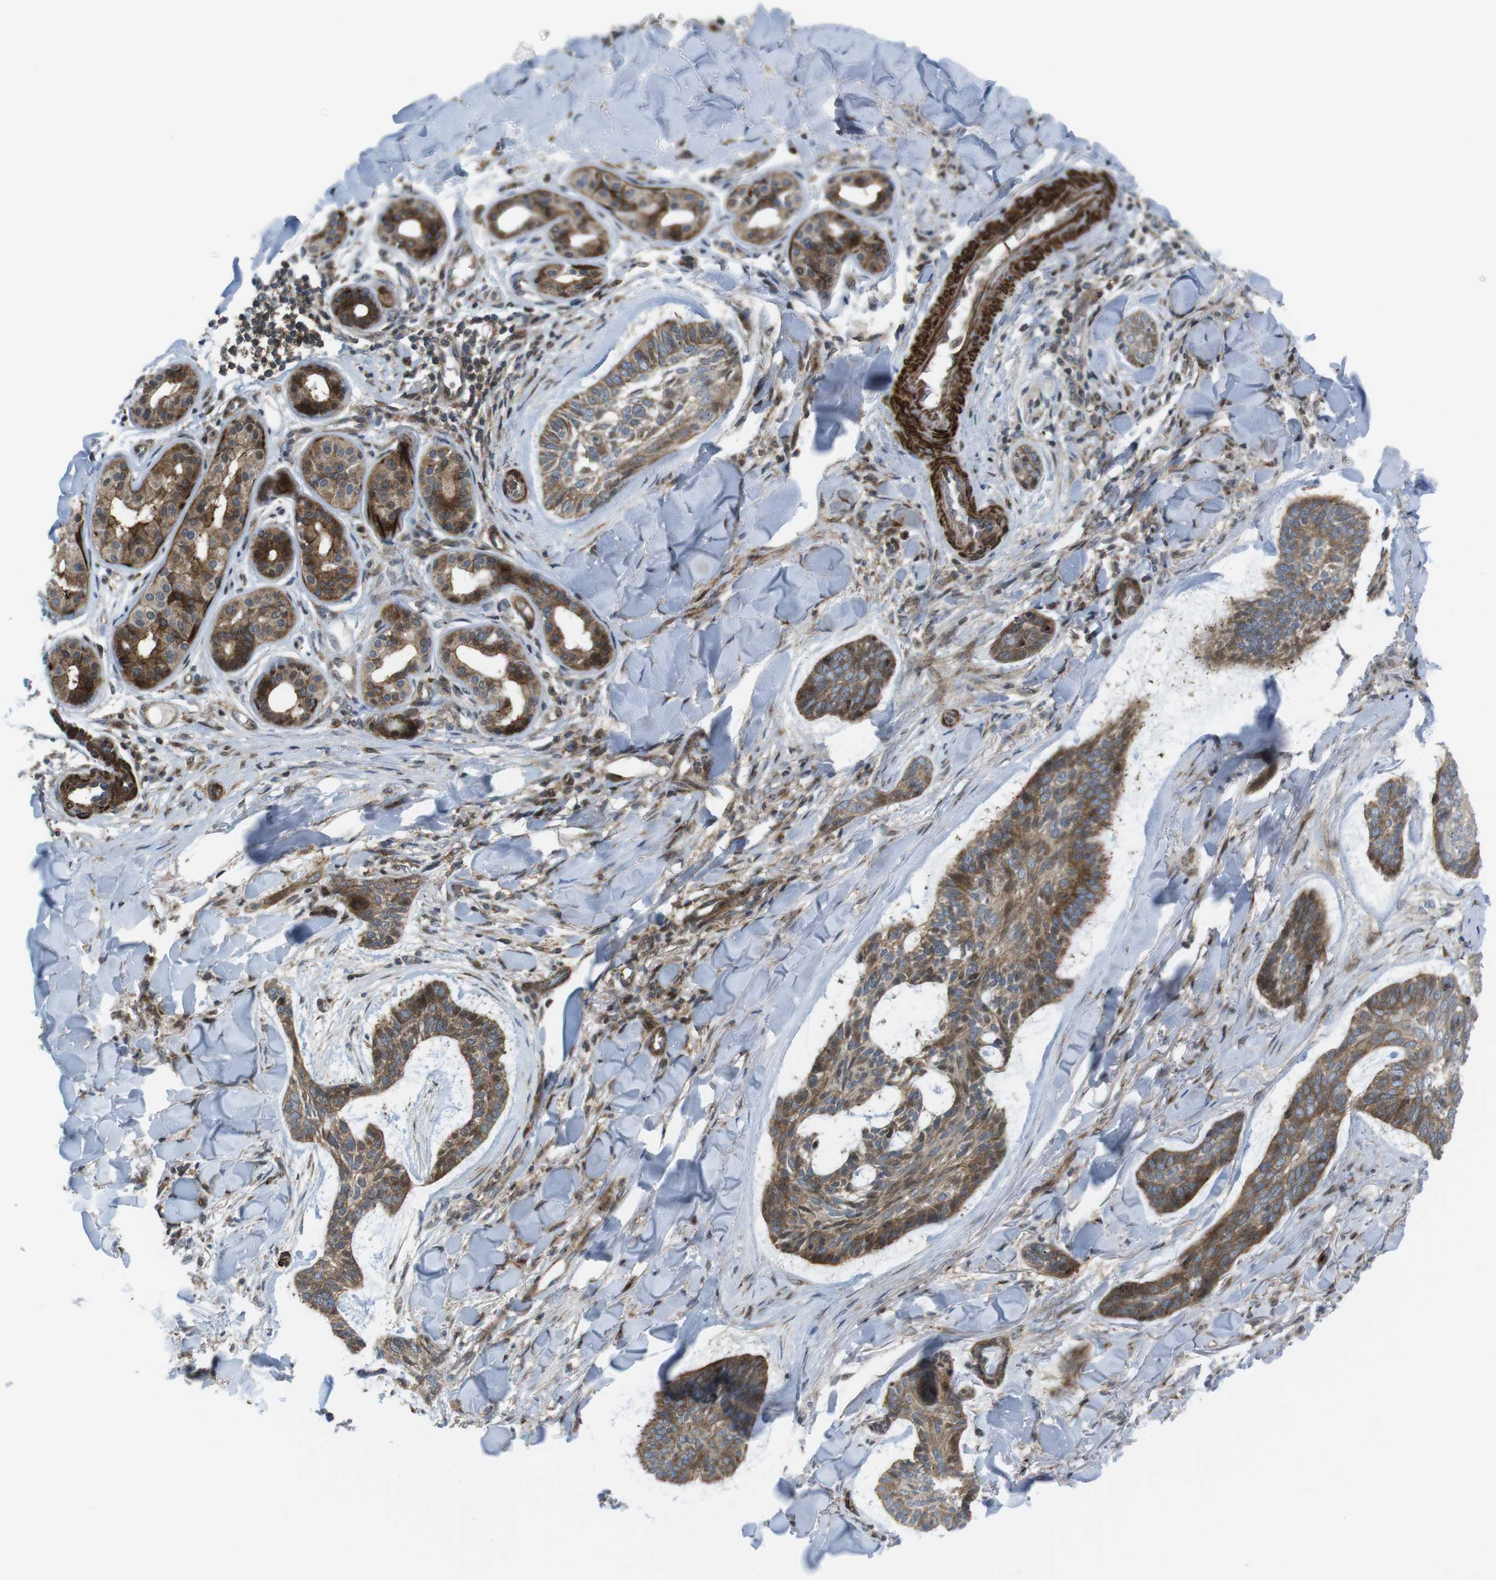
{"staining": {"intensity": "moderate", "quantity": "25%-75%", "location": "cytoplasmic/membranous"}, "tissue": "skin cancer", "cell_type": "Tumor cells", "image_type": "cancer", "snomed": [{"axis": "morphology", "description": "Basal cell carcinoma"}, {"axis": "topography", "description": "Skin"}], "caption": "Basal cell carcinoma (skin) stained with DAB (3,3'-diaminobenzidine) immunohistochemistry (IHC) reveals medium levels of moderate cytoplasmic/membranous positivity in approximately 25%-75% of tumor cells.", "gene": "CUL7", "patient": {"sex": "male", "age": 43}}